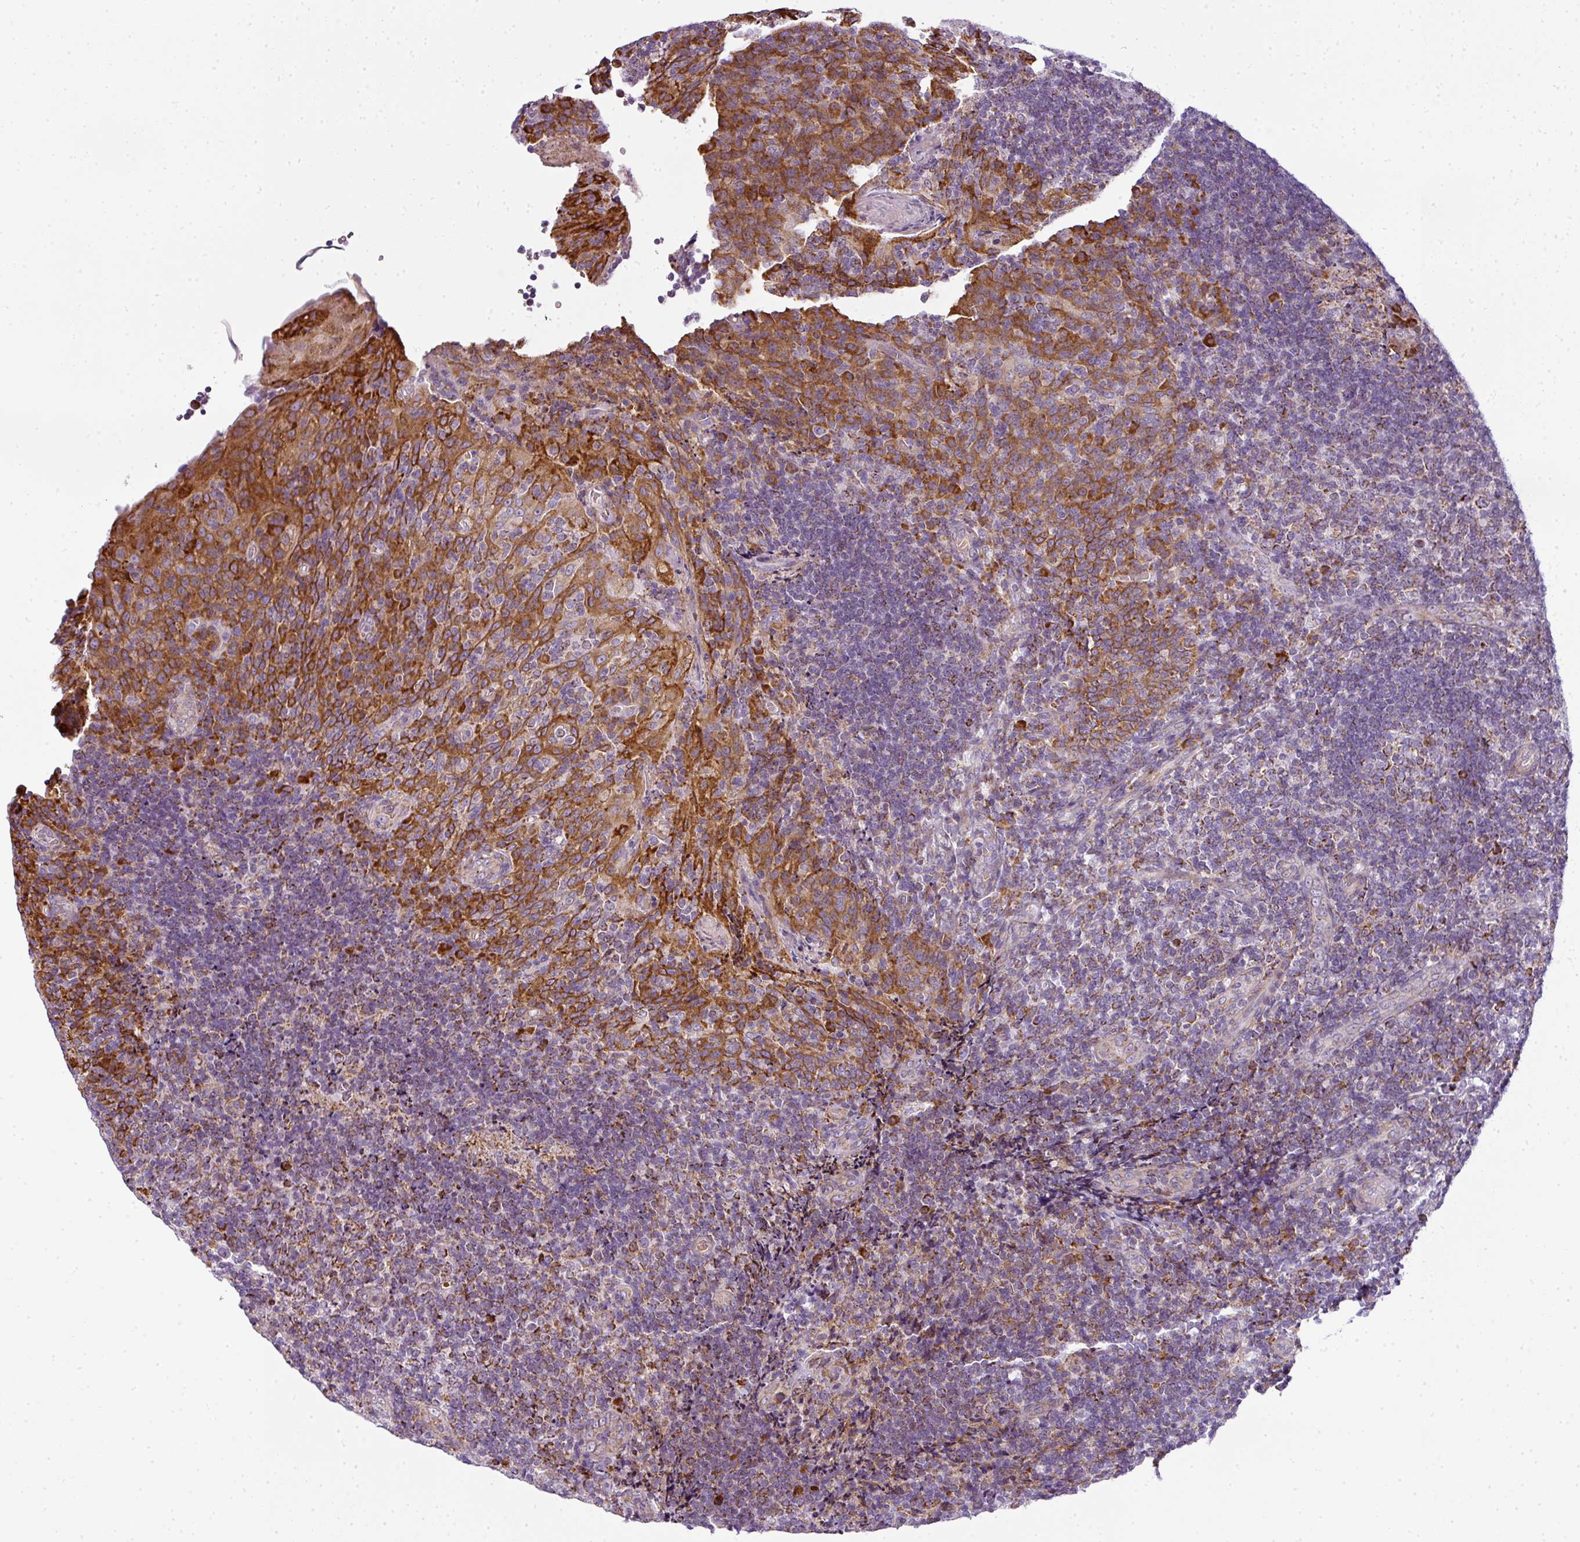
{"staining": {"intensity": "strong", "quantity": "<25%", "location": "cytoplasmic/membranous"}, "tissue": "tonsil", "cell_type": "Germinal center cells", "image_type": "normal", "snomed": [{"axis": "morphology", "description": "Normal tissue, NOS"}, {"axis": "topography", "description": "Tonsil"}], "caption": "Immunohistochemistry (IHC) staining of unremarkable tonsil, which exhibits medium levels of strong cytoplasmic/membranous expression in approximately <25% of germinal center cells indicating strong cytoplasmic/membranous protein expression. The staining was performed using DAB (brown) for protein detection and nuclei were counterstained in hematoxylin (blue).", "gene": "ANKRD18A", "patient": {"sex": "male", "age": 17}}